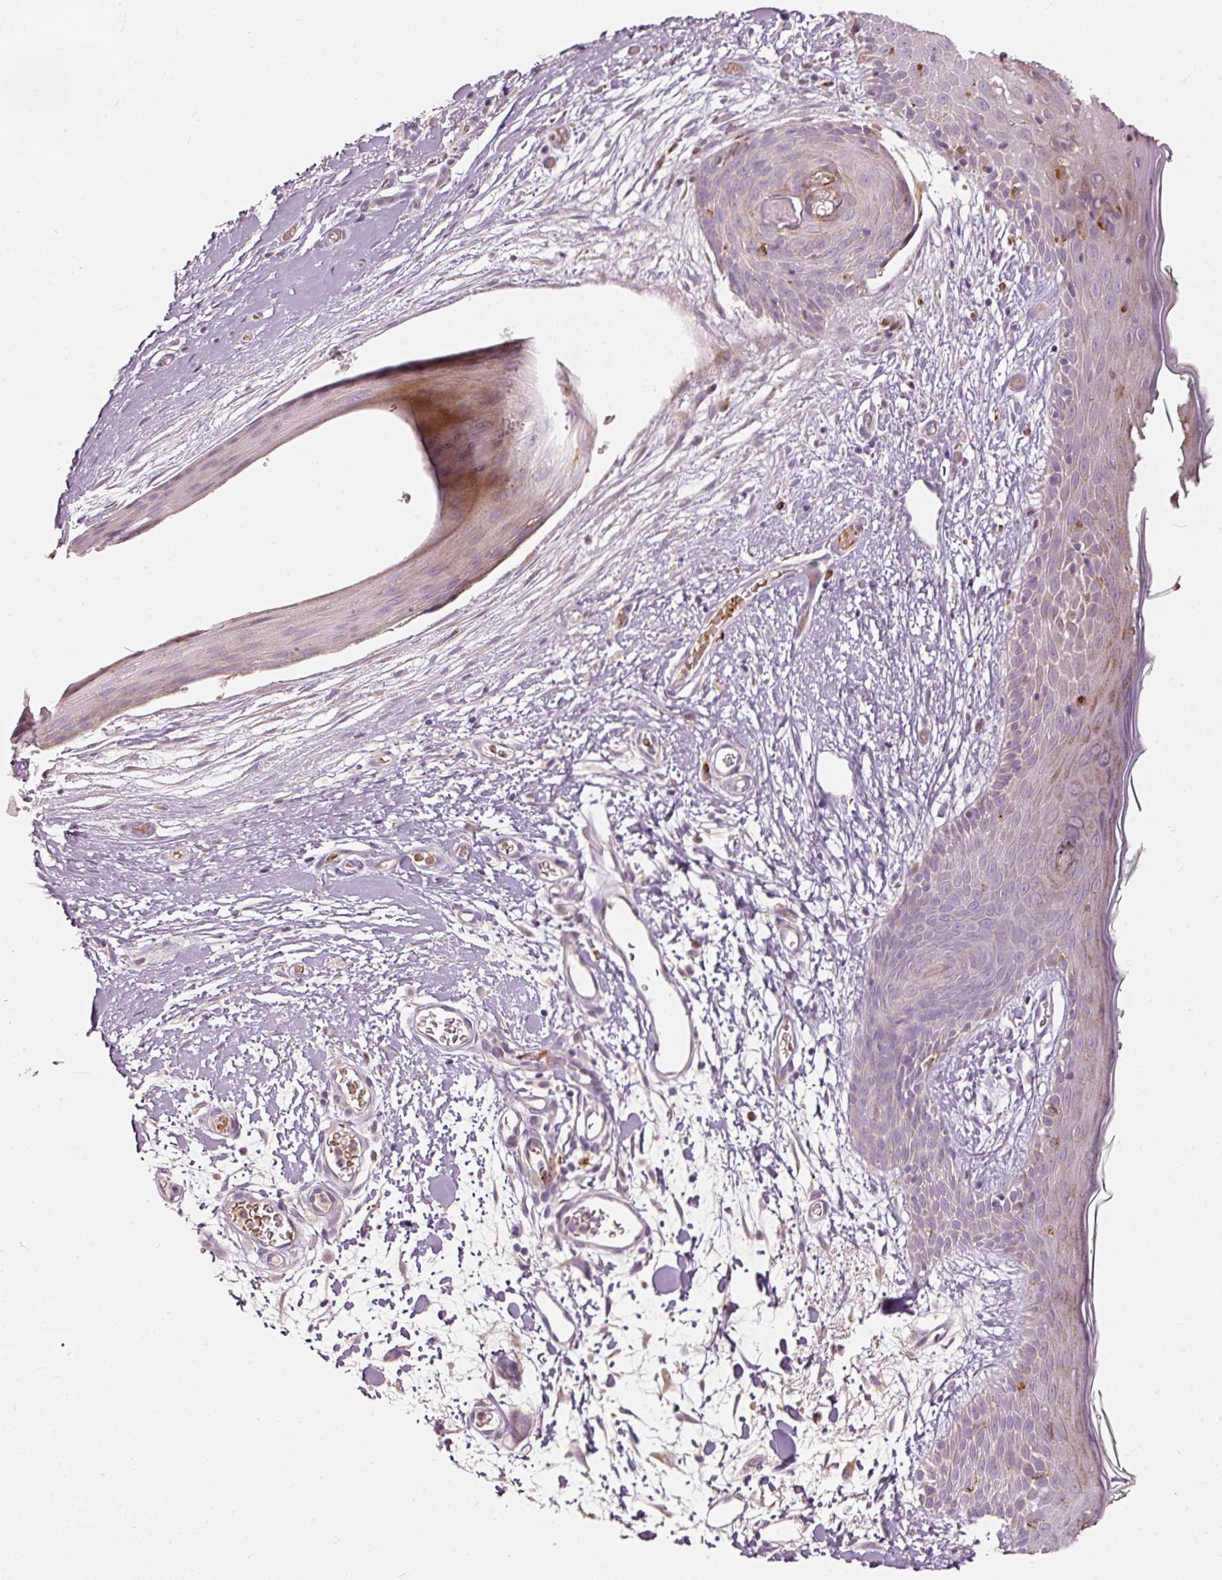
{"staining": {"intensity": "negative", "quantity": "none", "location": "none"}, "tissue": "skin", "cell_type": "Fibroblasts", "image_type": "normal", "snomed": [{"axis": "morphology", "description": "Normal tissue, NOS"}, {"axis": "topography", "description": "Skin"}], "caption": "Immunohistochemistry (IHC) photomicrograph of unremarkable skin: human skin stained with DAB (3,3'-diaminobenzidine) exhibits no significant protein expression in fibroblasts.", "gene": "KLHL21", "patient": {"sex": "male", "age": 79}}